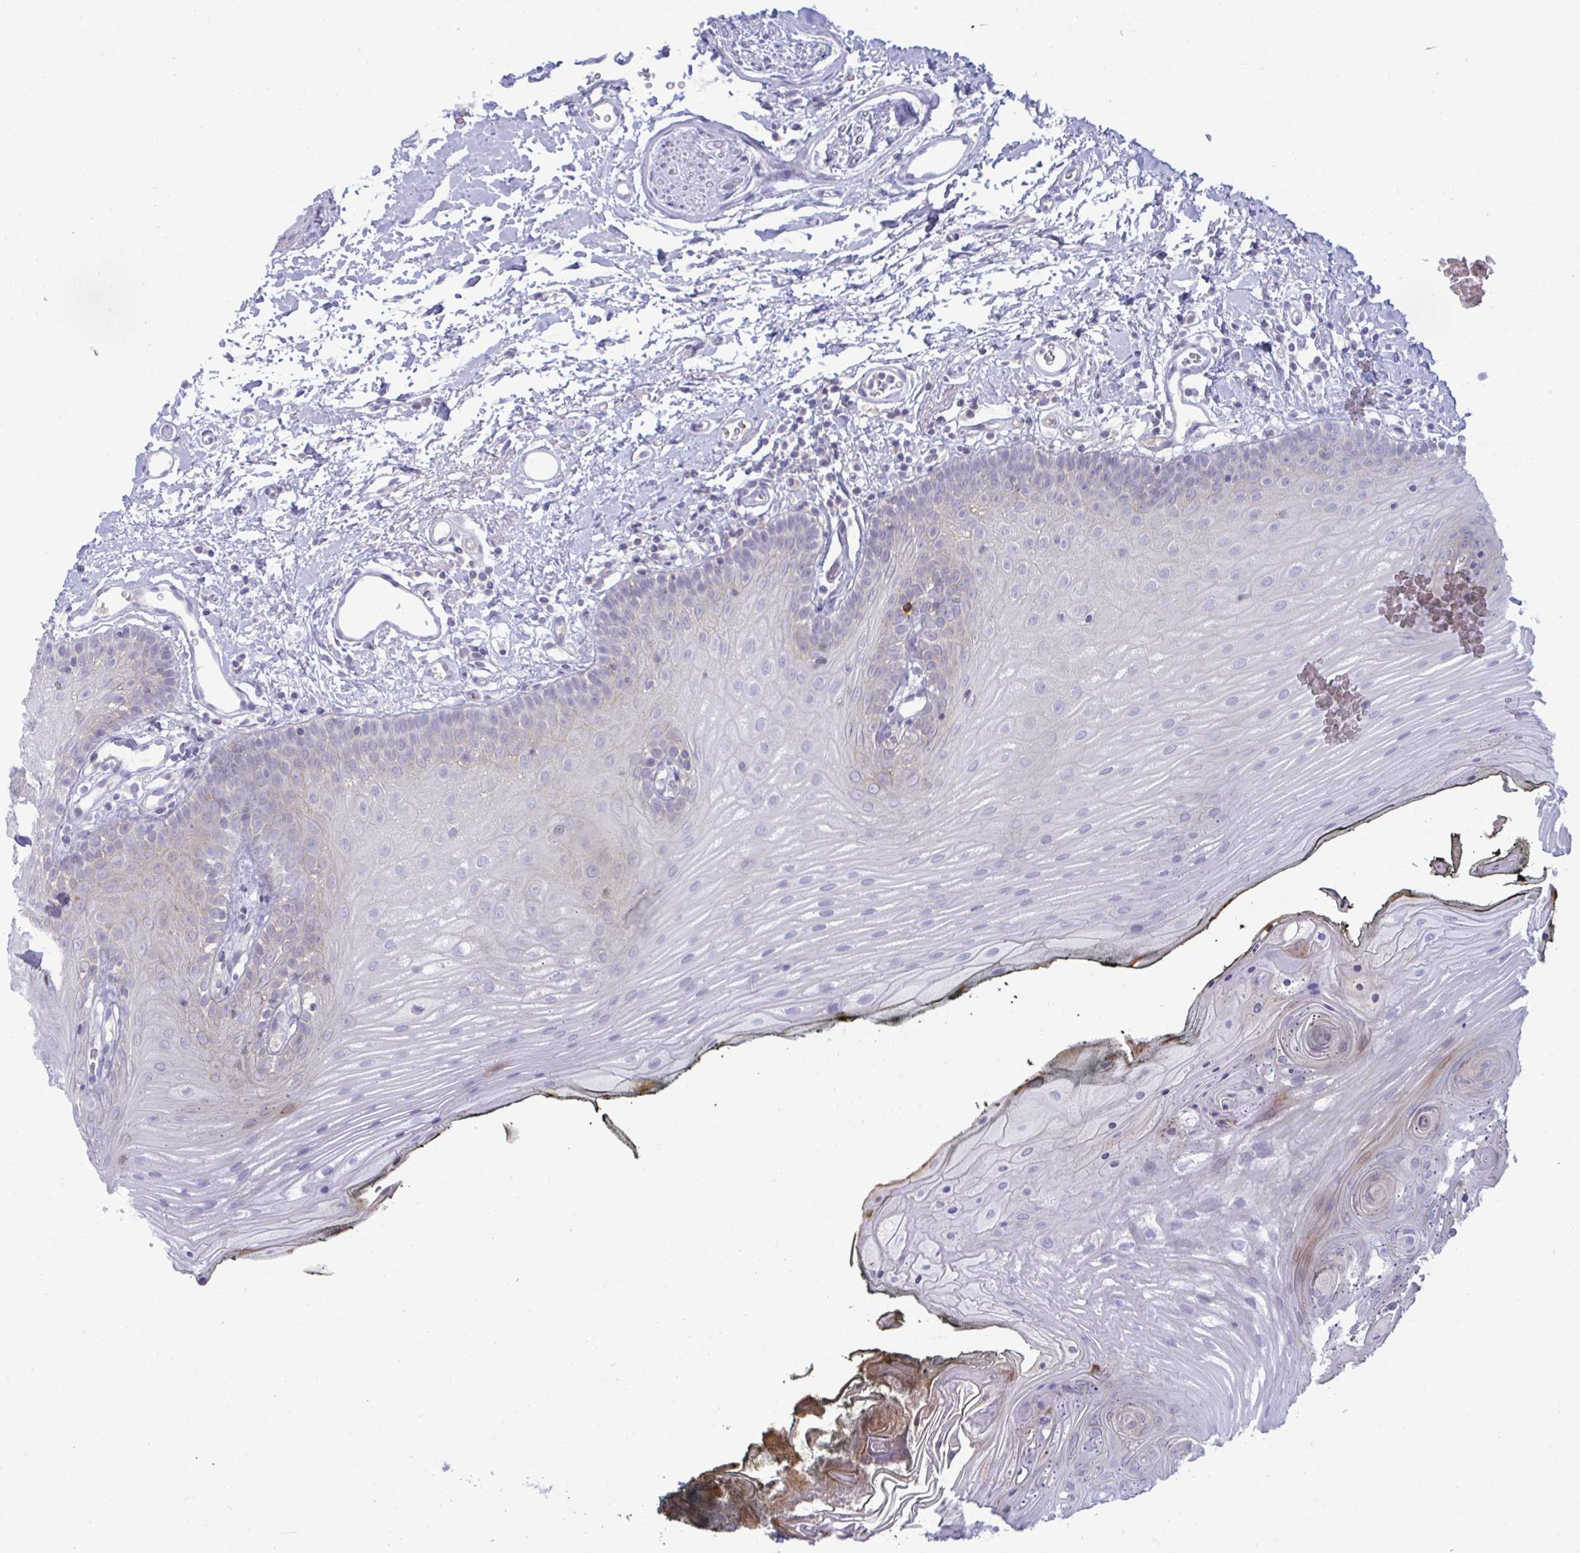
{"staining": {"intensity": "weak", "quantity": "<25%", "location": "cytoplasmic/membranous"}, "tissue": "oral mucosa", "cell_type": "Squamous epithelial cells", "image_type": "normal", "snomed": [{"axis": "morphology", "description": "Normal tissue, NOS"}, {"axis": "morphology", "description": "Squamous cell carcinoma, NOS"}, {"axis": "topography", "description": "Oral tissue"}, {"axis": "topography", "description": "Head-Neck"}], "caption": "This is a image of immunohistochemistry (IHC) staining of benign oral mucosa, which shows no expression in squamous epithelial cells.", "gene": "RANBP2", "patient": {"sex": "female", "age": 81}}